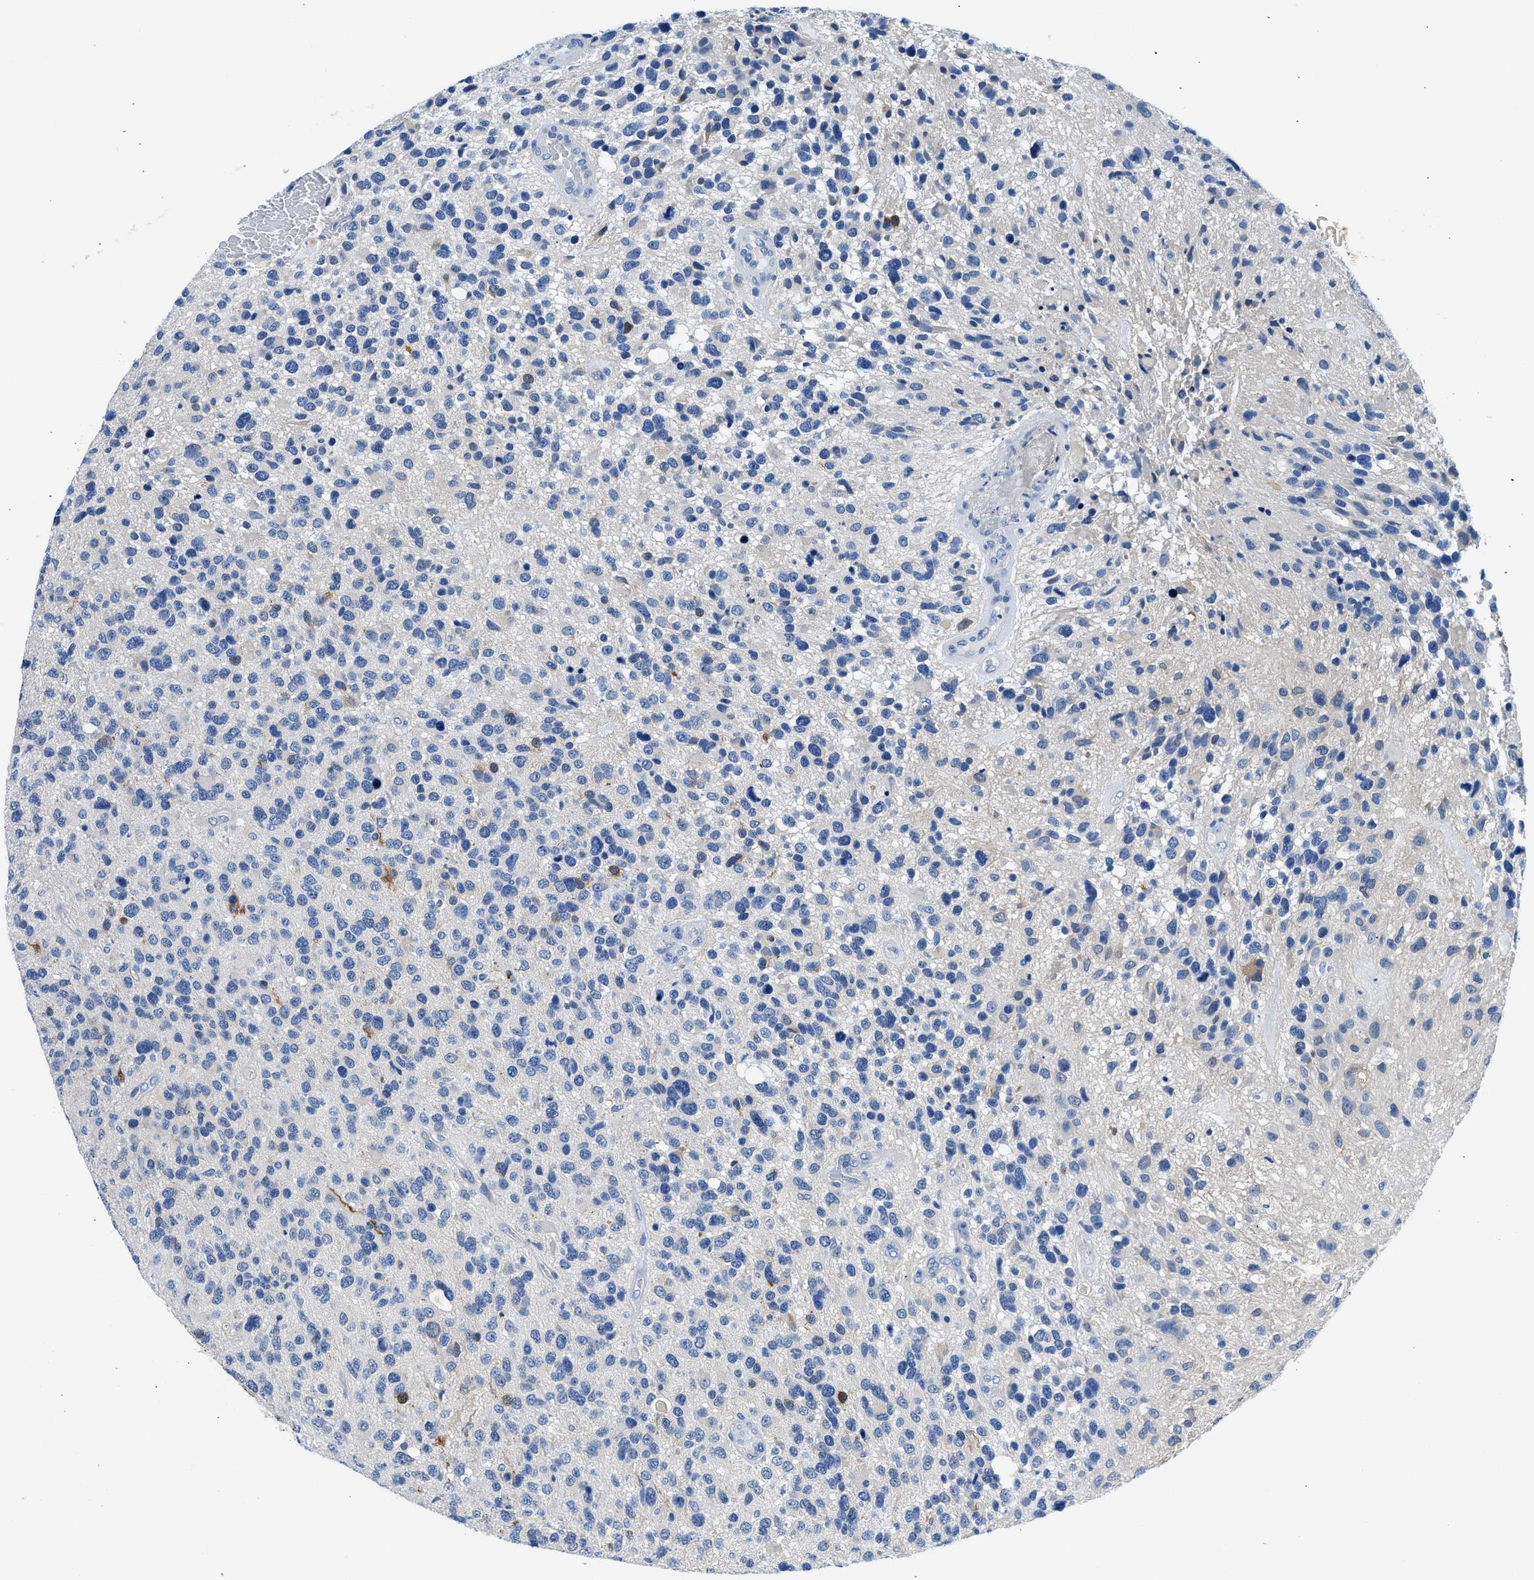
{"staining": {"intensity": "negative", "quantity": "none", "location": "none"}, "tissue": "glioma", "cell_type": "Tumor cells", "image_type": "cancer", "snomed": [{"axis": "morphology", "description": "Glioma, malignant, High grade"}, {"axis": "topography", "description": "Brain"}], "caption": "This is an IHC histopathology image of human glioma. There is no positivity in tumor cells.", "gene": "FADS6", "patient": {"sex": "female", "age": 58}}